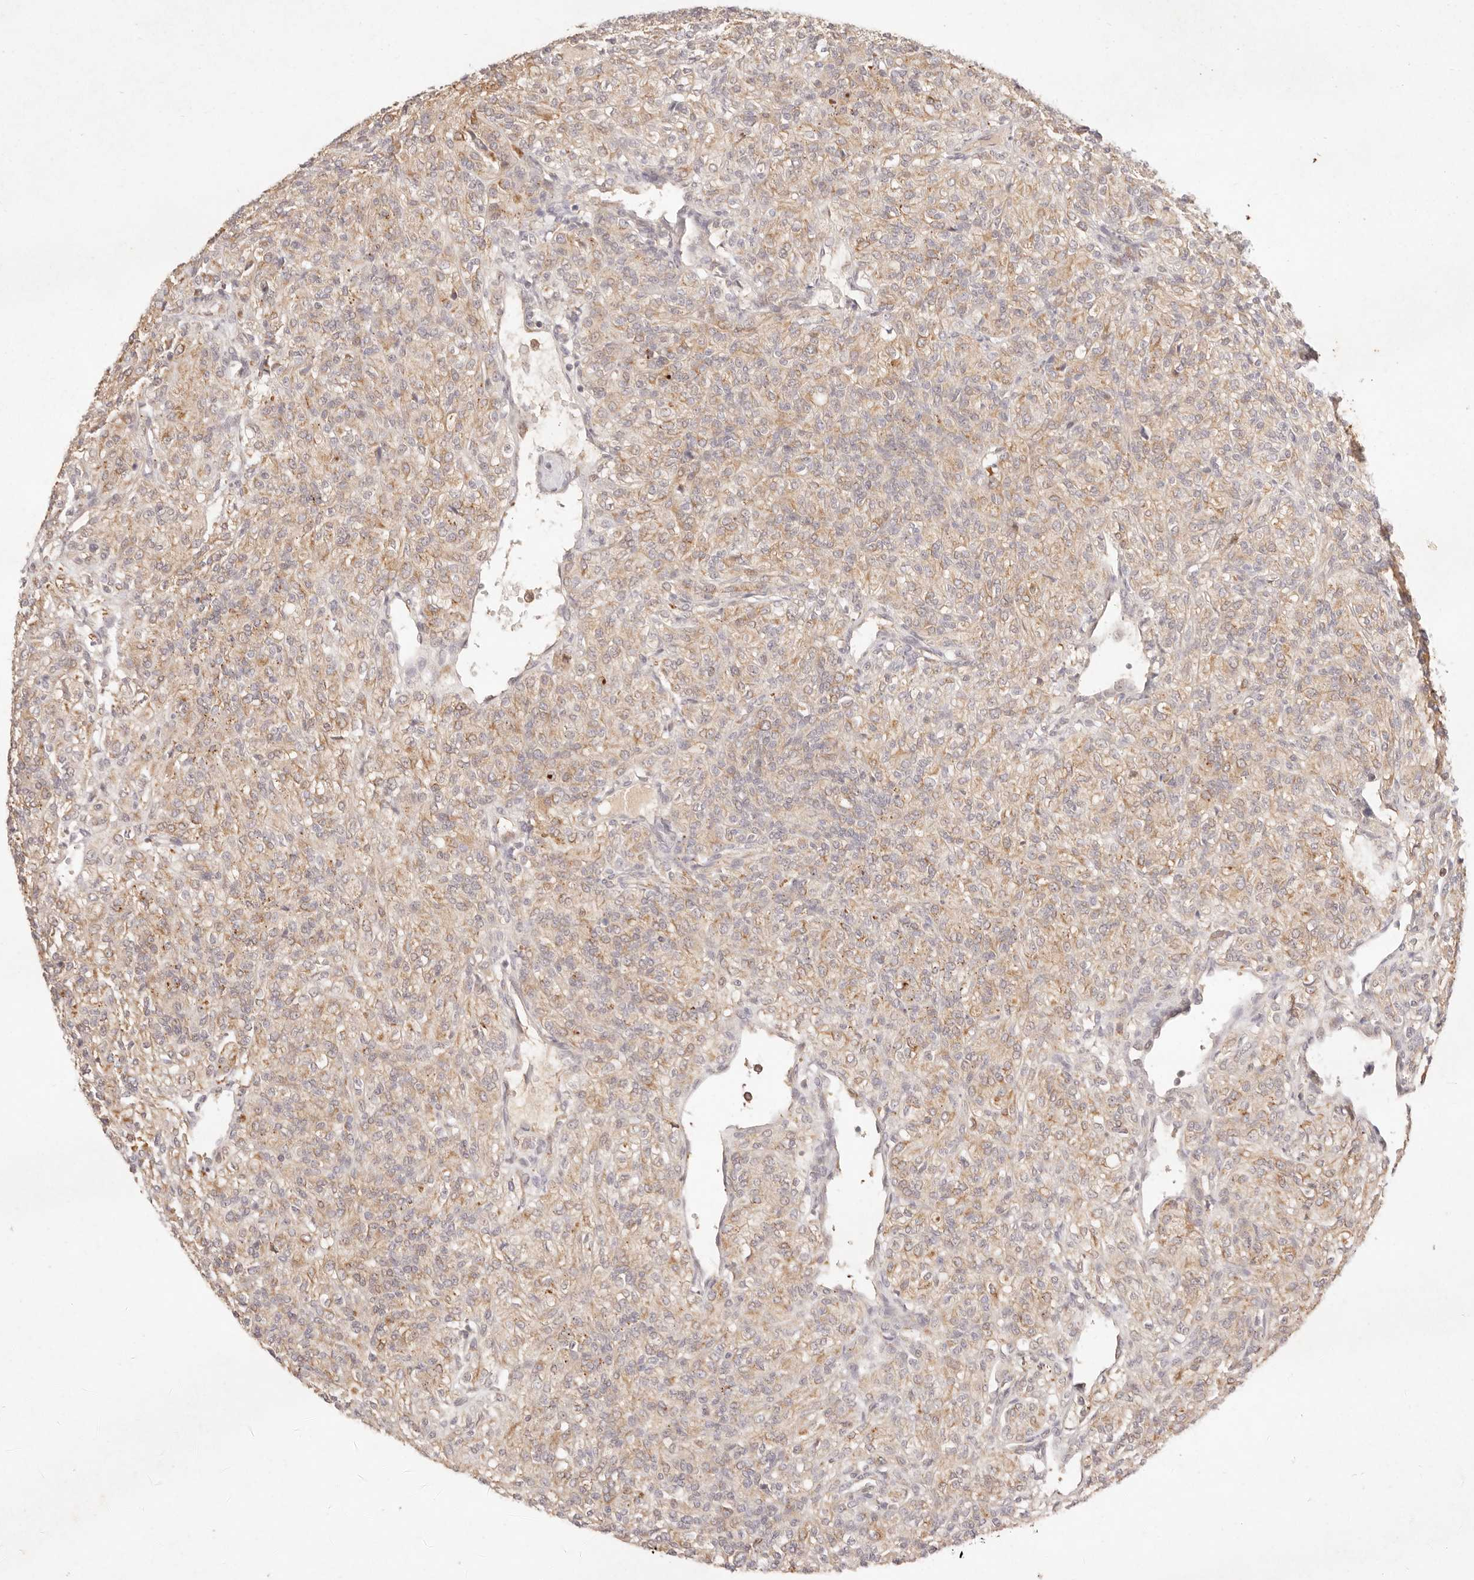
{"staining": {"intensity": "weak", "quantity": ">75%", "location": "cytoplasmic/membranous"}, "tissue": "renal cancer", "cell_type": "Tumor cells", "image_type": "cancer", "snomed": [{"axis": "morphology", "description": "Adenocarcinoma, NOS"}, {"axis": "topography", "description": "Kidney"}], "caption": "Immunohistochemistry (IHC) micrograph of human renal cancer stained for a protein (brown), which shows low levels of weak cytoplasmic/membranous positivity in approximately >75% of tumor cells.", "gene": "C1orf127", "patient": {"sex": "male", "age": 77}}